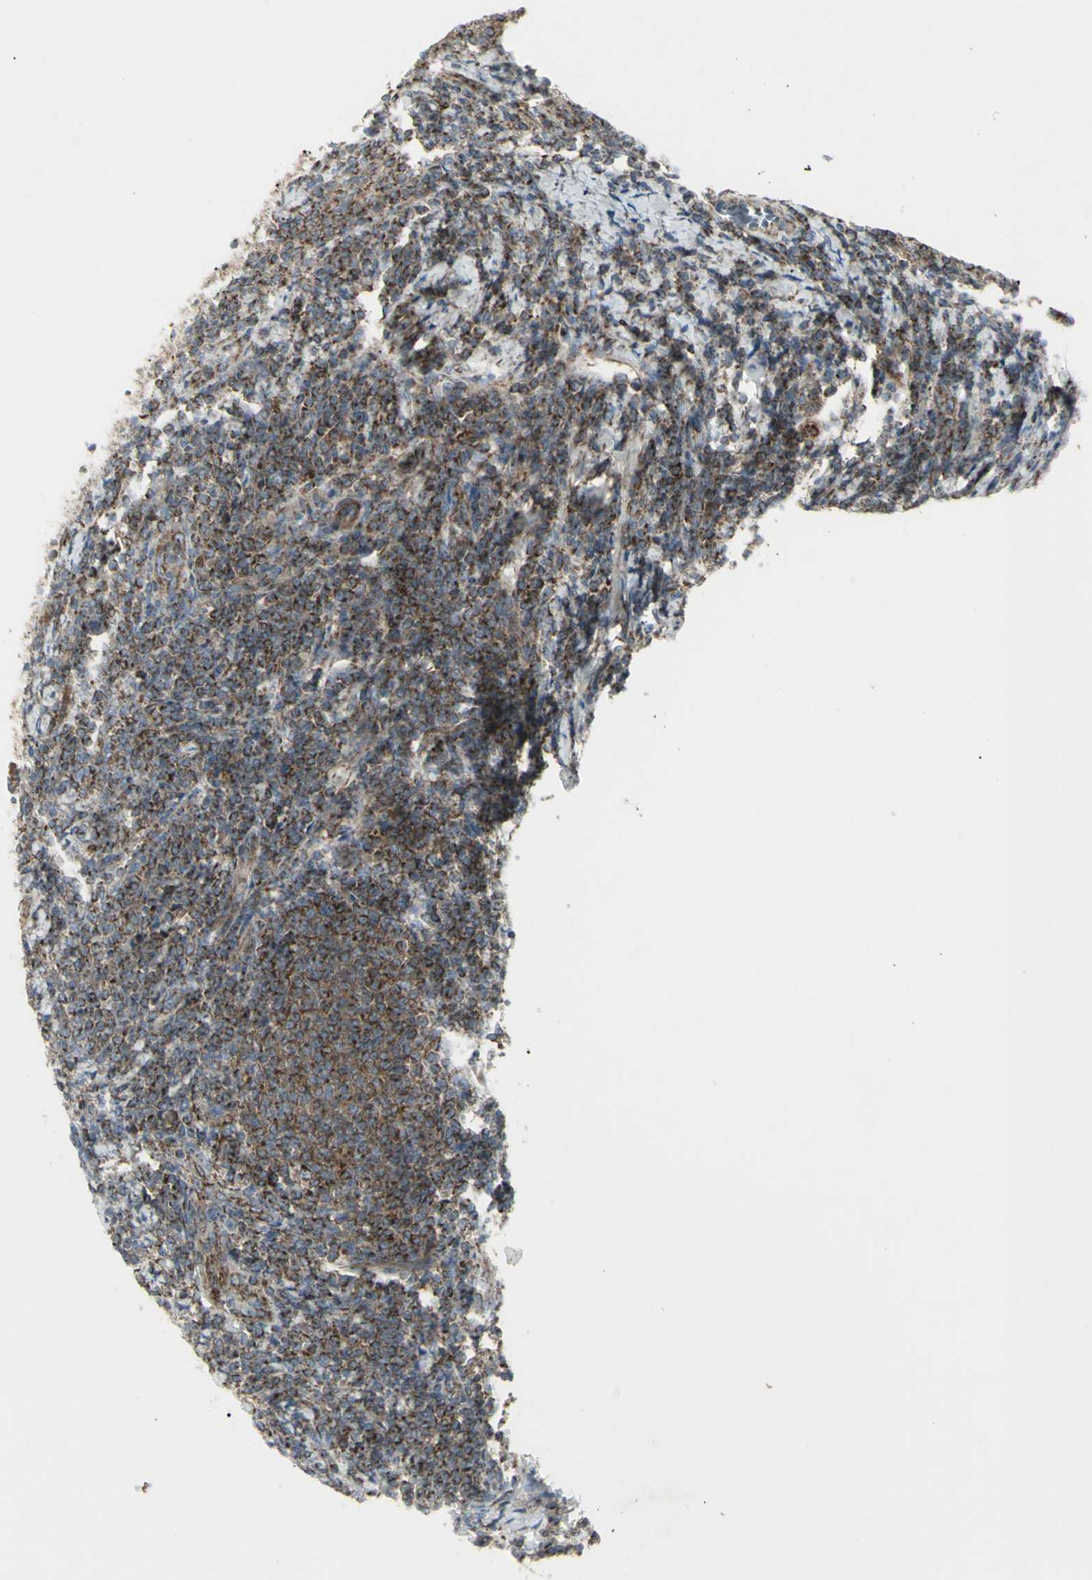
{"staining": {"intensity": "strong", "quantity": ">75%", "location": "cytoplasmic/membranous"}, "tissue": "lymphoma", "cell_type": "Tumor cells", "image_type": "cancer", "snomed": [{"axis": "morphology", "description": "Malignant lymphoma, non-Hodgkin's type, Low grade"}, {"axis": "topography", "description": "Lymph node"}], "caption": "This photomicrograph demonstrates immunohistochemistry (IHC) staining of low-grade malignant lymphoma, non-Hodgkin's type, with high strong cytoplasmic/membranous staining in approximately >75% of tumor cells.", "gene": "CYB5R1", "patient": {"sex": "male", "age": 66}}